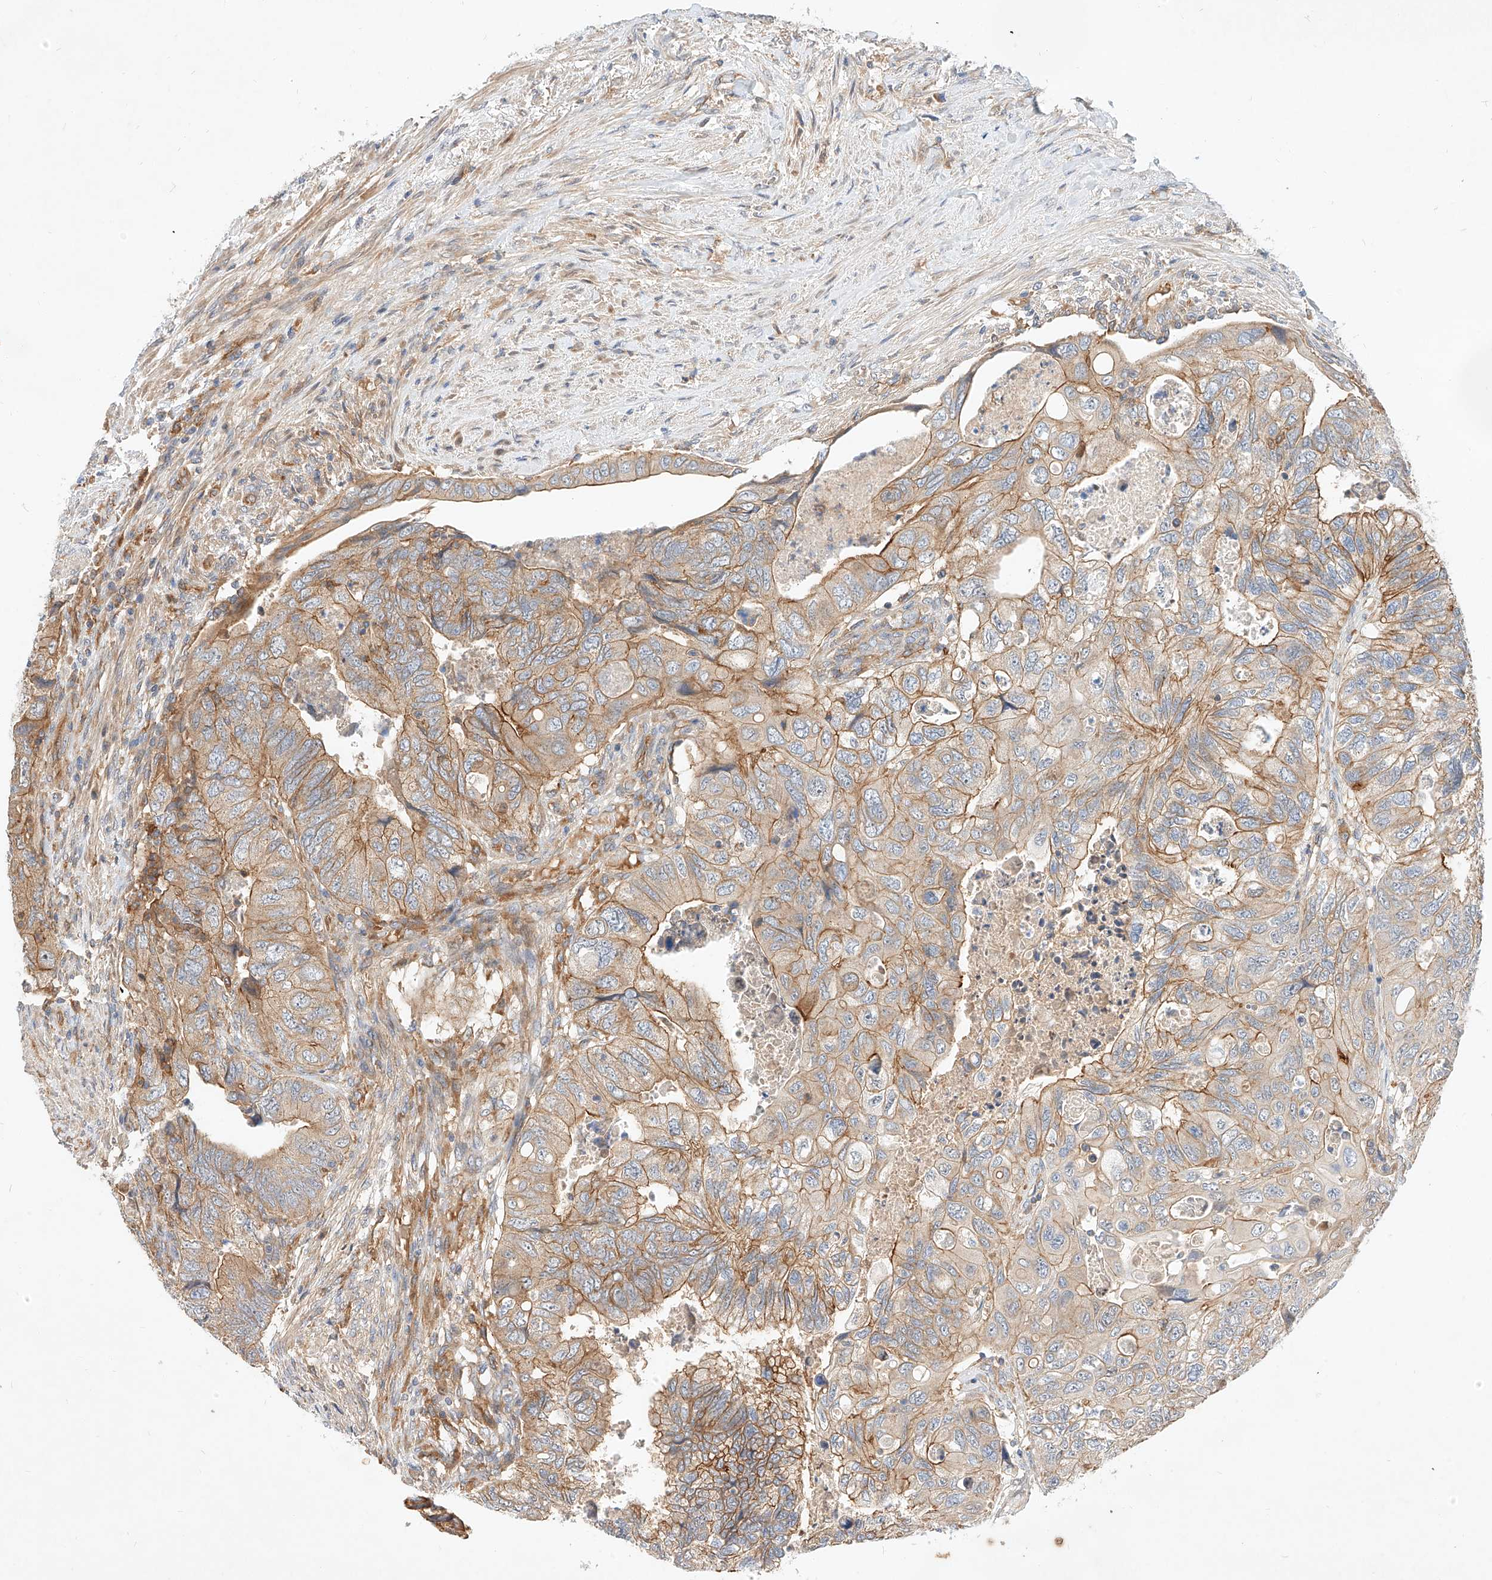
{"staining": {"intensity": "moderate", "quantity": "25%-75%", "location": "cytoplasmic/membranous"}, "tissue": "colorectal cancer", "cell_type": "Tumor cells", "image_type": "cancer", "snomed": [{"axis": "morphology", "description": "Adenocarcinoma, NOS"}, {"axis": "topography", "description": "Rectum"}], "caption": "Immunohistochemical staining of colorectal adenocarcinoma demonstrates medium levels of moderate cytoplasmic/membranous protein positivity in approximately 25%-75% of tumor cells. Nuclei are stained in blue.", "gene": "NFAM1", "patient": {"sex": "male", "age": 63}}